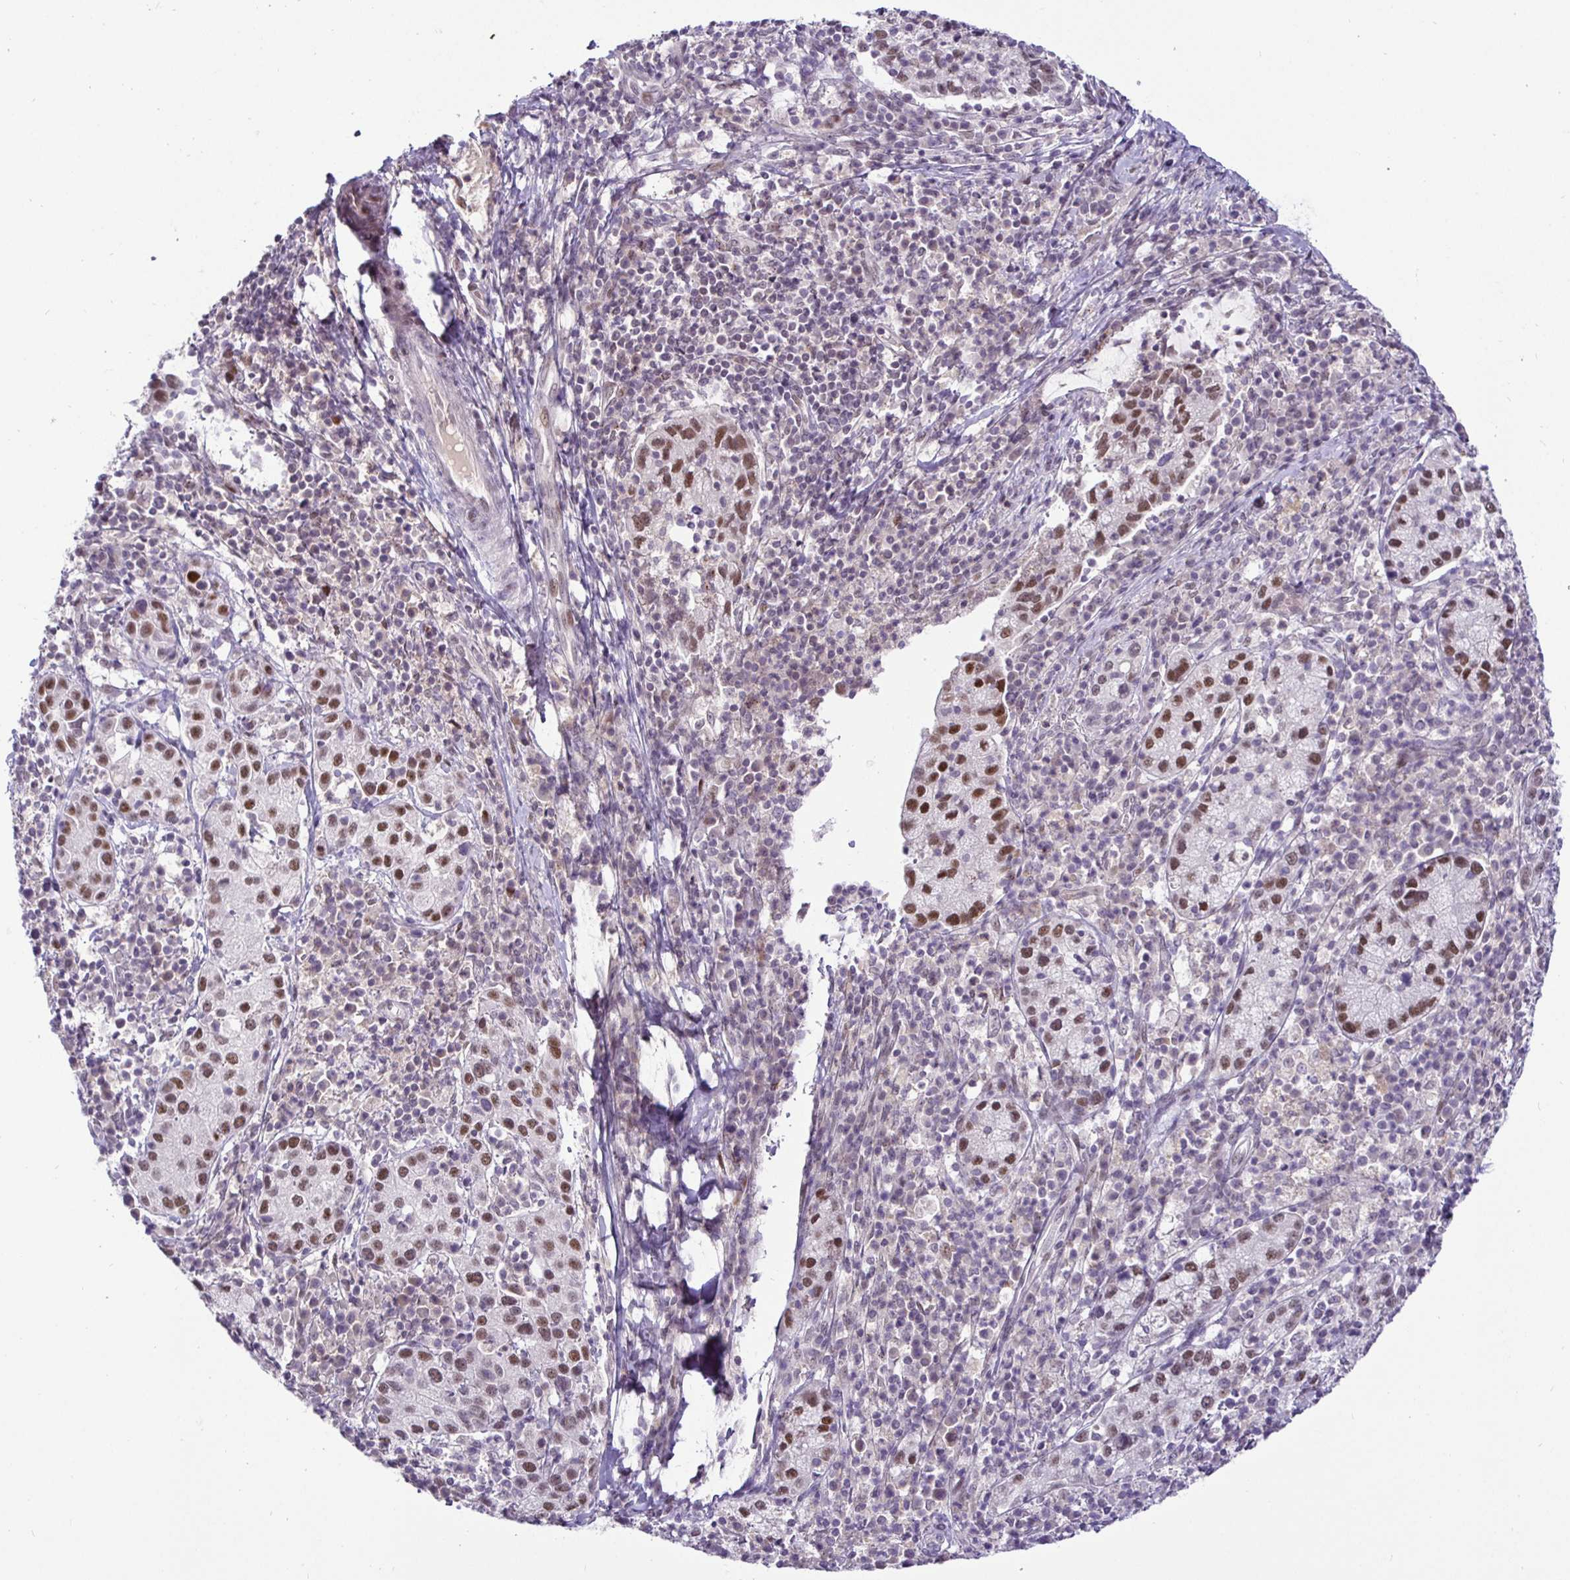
{"staining": {"intensity": "moderate", "quantity": ">75%", "location": "nuclear"}, "tissue": "cervical cancer", "cell_type": "Tumor cells", "image_type": "cancer", "snomed": [{"axis": "morphology", "description": "Normal tissue, NOS"}, {"axis": "morphology", "description": "Adenocarcinoma, NOS"}, {"axis": "topography", "description": "Cervix"}], "caption": "About >75% of tumor cells in human cervical cancer reveal moderate nuclear protein expression as visualized by brown immunohistochemical staining.", "gene": "NUP188", "patient": {"sex": "female", "age": 44}}